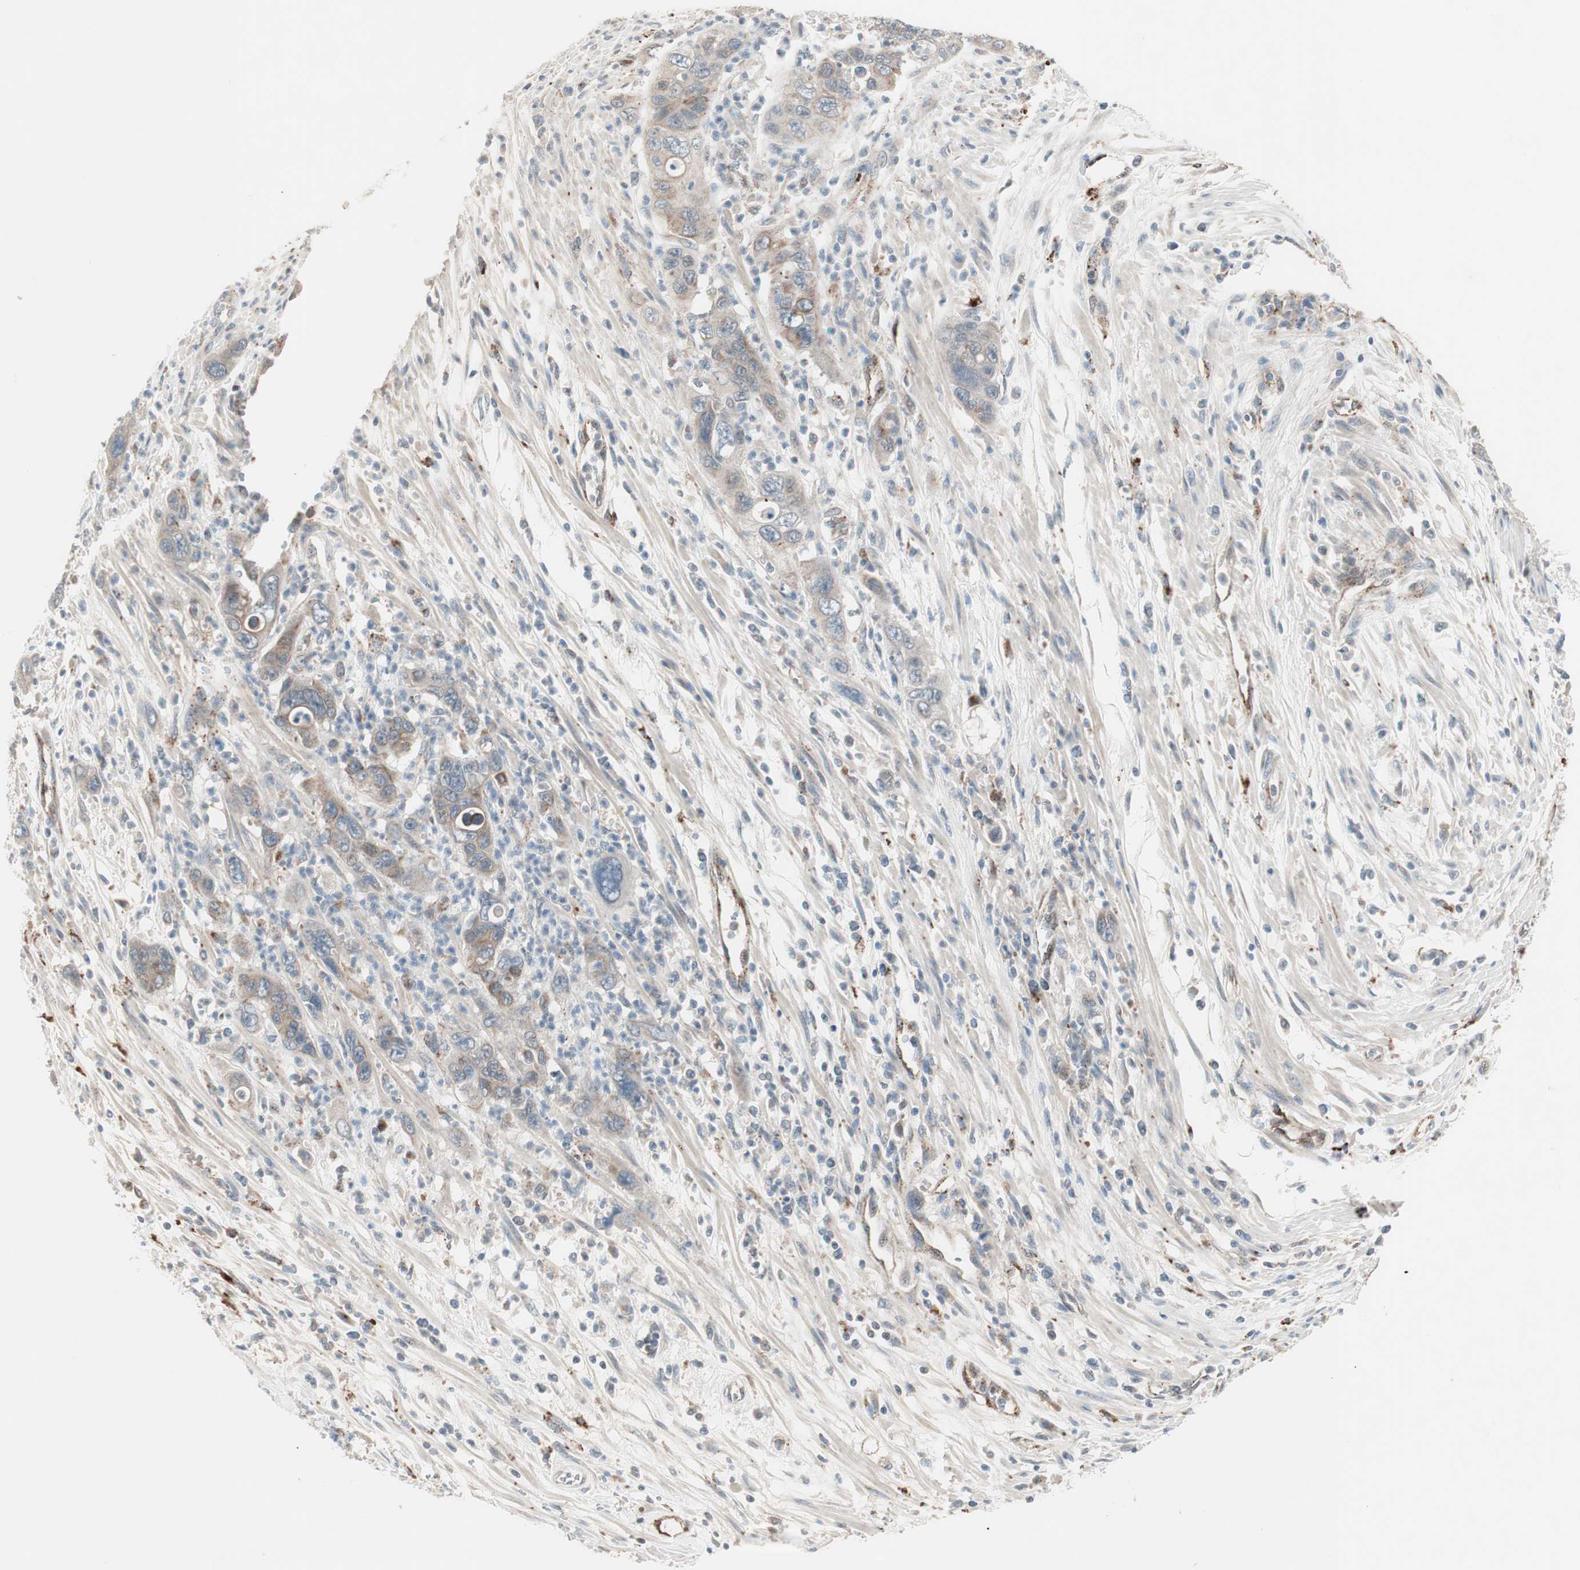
{"staining": {"intensity": "moderate", "quantity": "25%-75%", "location": "cytoplasmic/membranous"}, "tissue": "pancreatic cancer", "cell_type": "Tumor cells", "image_type": "cancer", "snomed": [{"axis": "morphology", "description": "Adenocarcinoma, NOS"}, {"axis": "topography", "description": "Pancreas"}], "caption": "Protein expression analysis of pancreatic adenocarcinoma shows moderate cytoplasmic/membranous staining in approximately 25%-75% of tumor cells.", "gene": "FGFR4", "patient": {"sex": "female", "age": 71}}